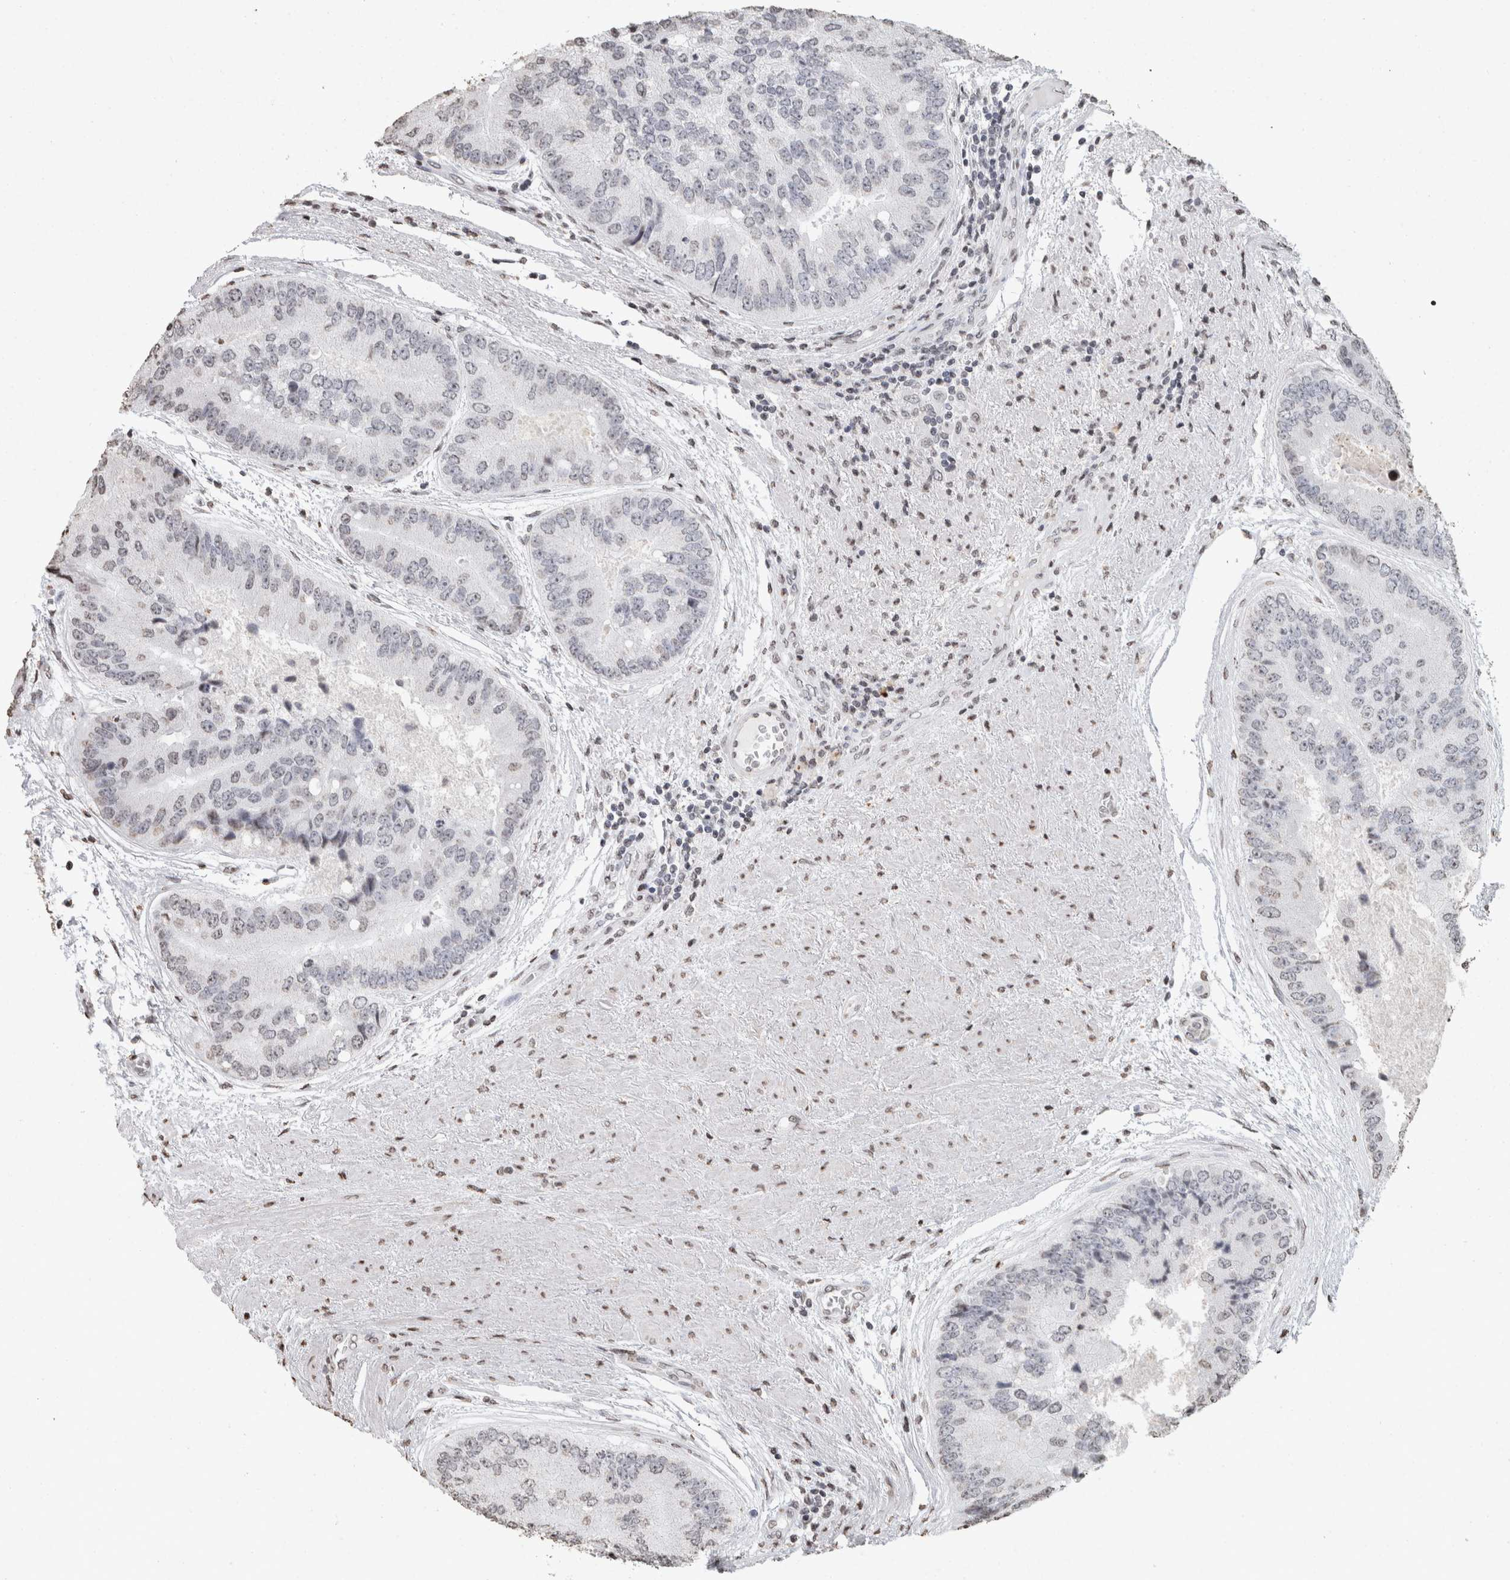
{"staining": {"intensity": "negative", "quantity": "none", "location": "none"}, "tissue": "prostate cancer", "cell_type": "Tumor cells", "image_type": "cancer", "snomed": [{"axis": "morphology", "description": "Adenocarcinoma, High grade"}, {"axis": "topography", "description": "Prostate"}], "caption": "IHC micrograph of human prostate high-grade adenocarcinoma stained for a protein (brown), which exhibits no expression in tumor cells.", "gene": "CNTN1", "patient": {"sex": "male", "age": 70}}